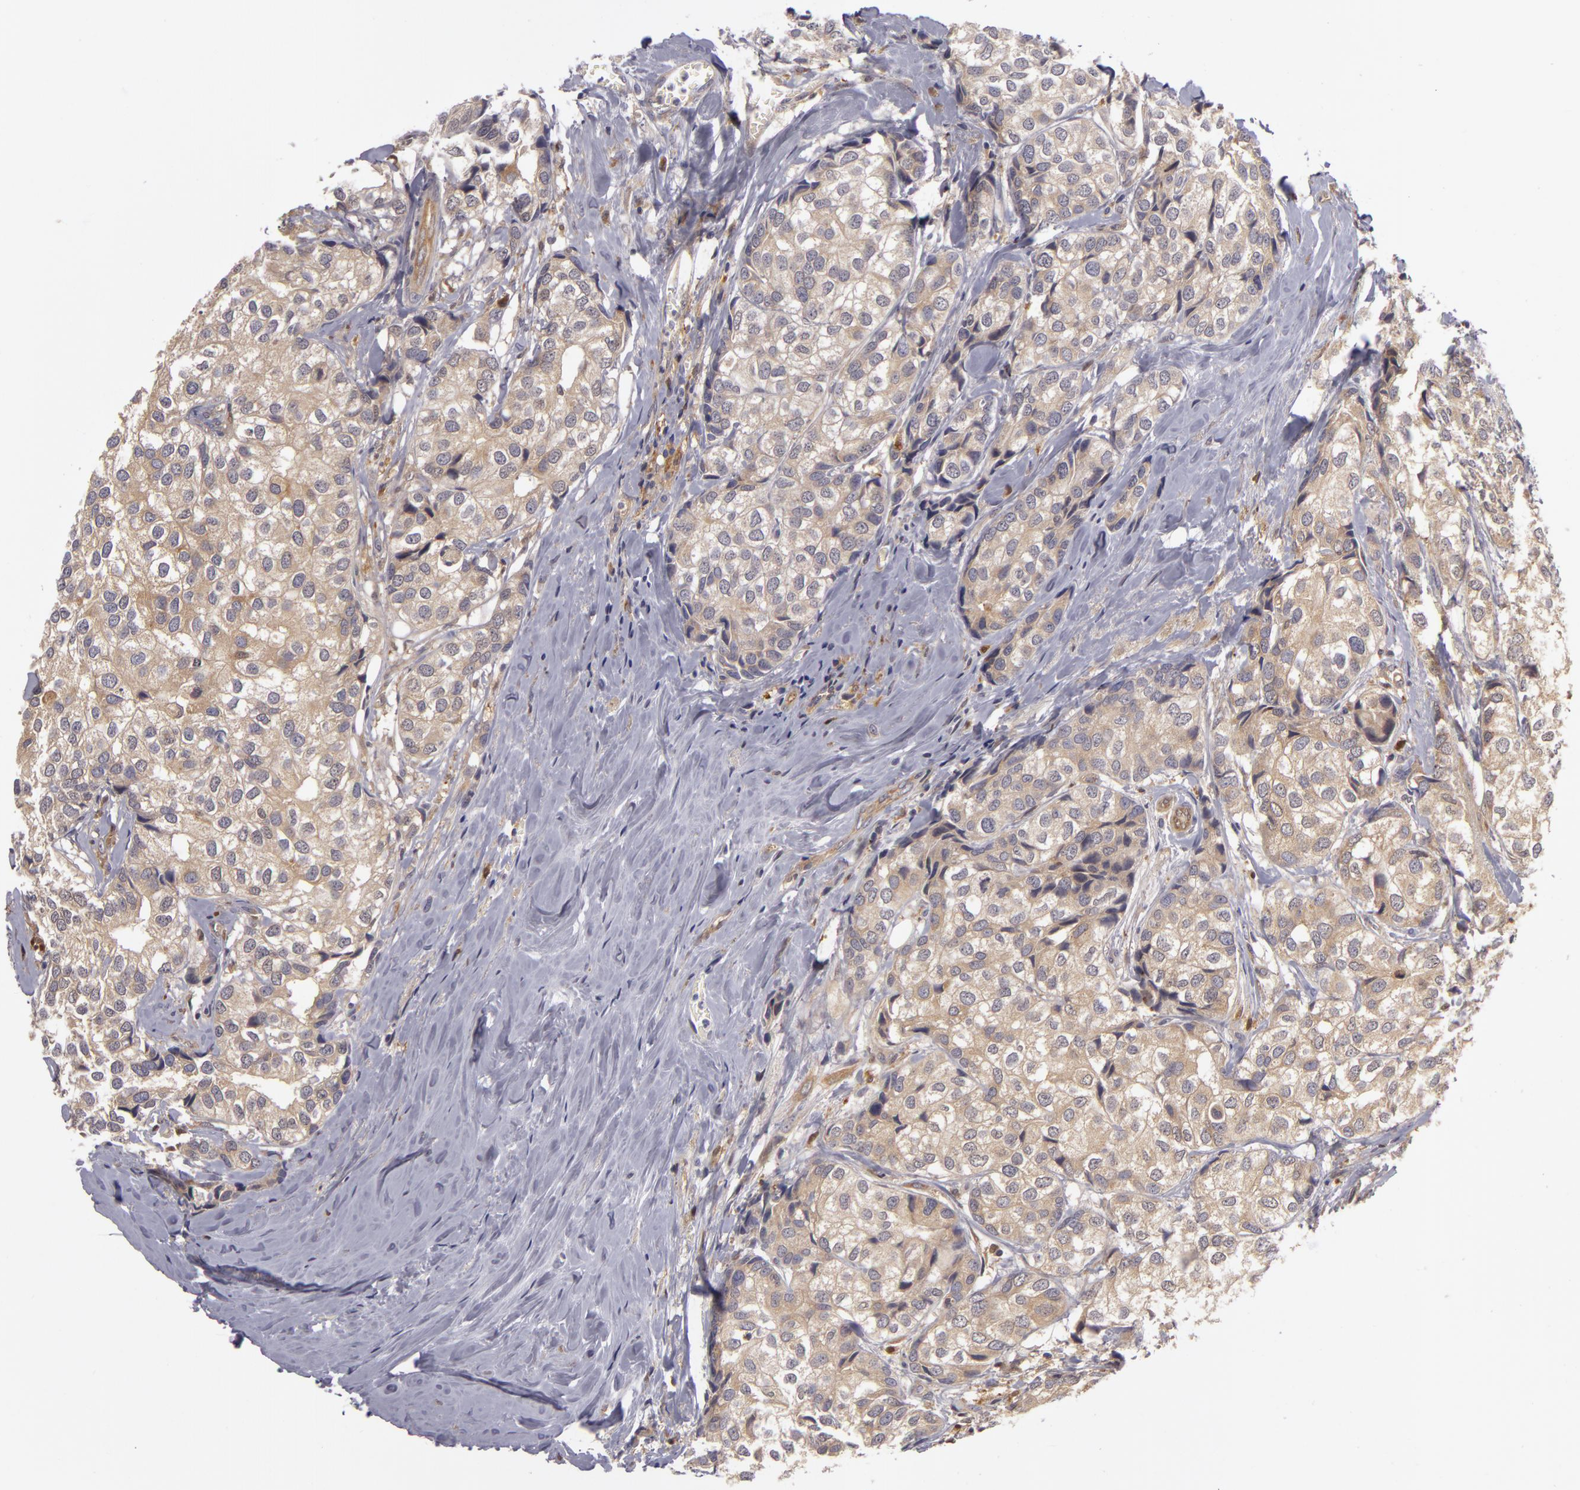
{"staining": {"intensity": "weak", "quantity": ">75%", "location": "cytoplasmic/membranous"}, "tissue": "breast cancer", "cell_type": "Tumor cells", "image_type": "cancer", "snomed": [{"axis": "morphology", "description": "Duct carcinoma"}, {"axis": "topography", "description": "Breast"}], "caption": "This is a histology image of immunohistochemistry (IHC) staining of breast intraductal carcinoma, which shows weak positivity in the cytoplasmic/membranous of tumor cells.", "gene": "ZNF229", "patient": {"sex": "female", "age": 68}}